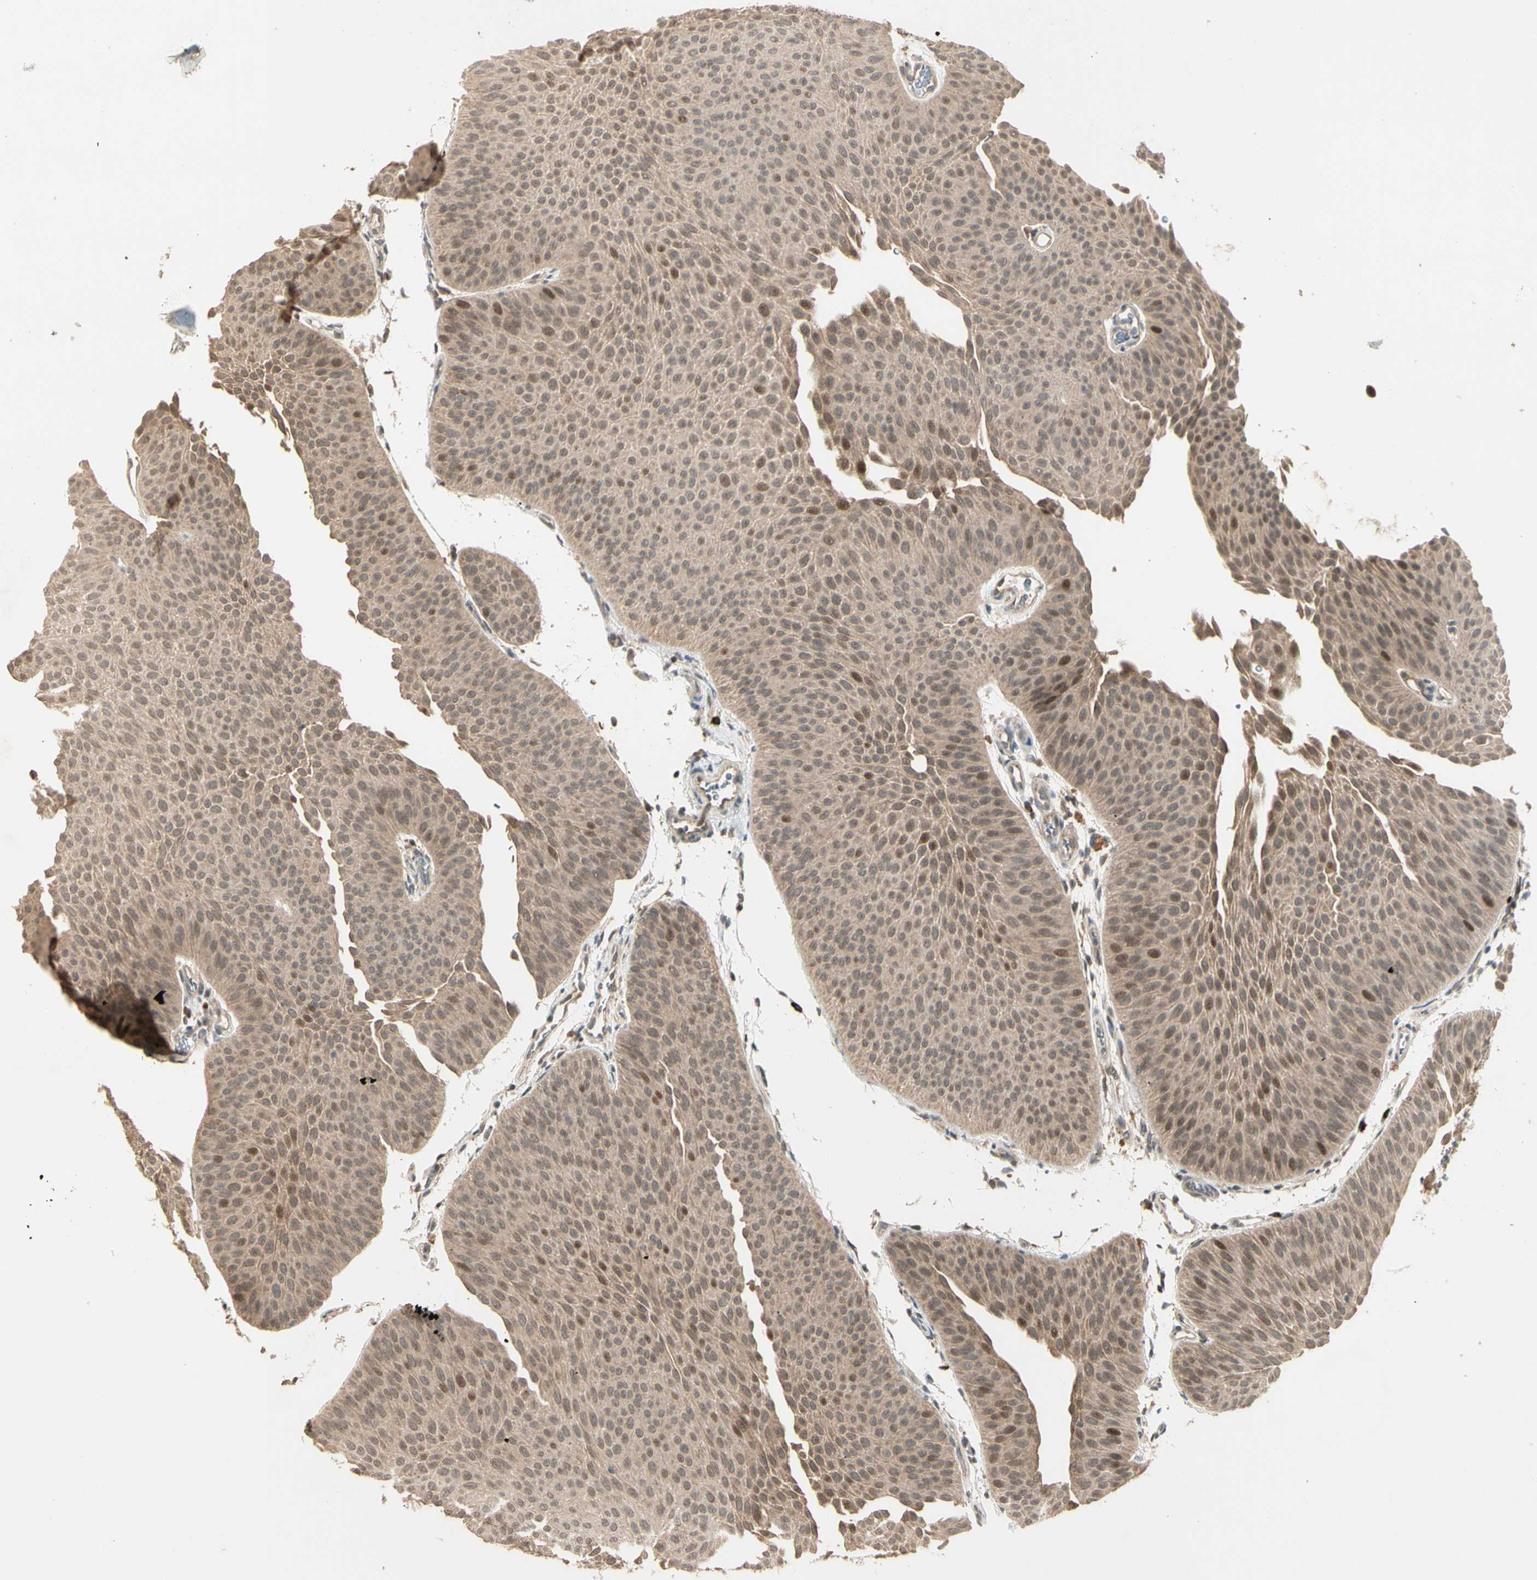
{"staining": {"intensity": "weak", "quantity": ">75%", "location": "cytoplasmic/membranous,nuclear"}, "tissue": "urothelial cancer", "cell_type": "Tumor cells", "image_type": "cancer", "snomed": [{"axis": "morphology", "description": "Urothelial carcinoma, Low grade"}, {"axis": "topography", "description": "Urinary bladder"}], "caption": "Immunohistochemistry photomicrograph of neoplastic tissue: human low-grade urothelial carcinoma stained using immunohistochemistry (IHC) shows low levels of weak protein expression localized specifically in the cytoplasmic/membranous and nuclear of tumor cells, appearing as a cytoplasmic/membranous and nuclear brown color.", "gene": "ATG4C", "patient": {"sex": "female", "age": 60}}